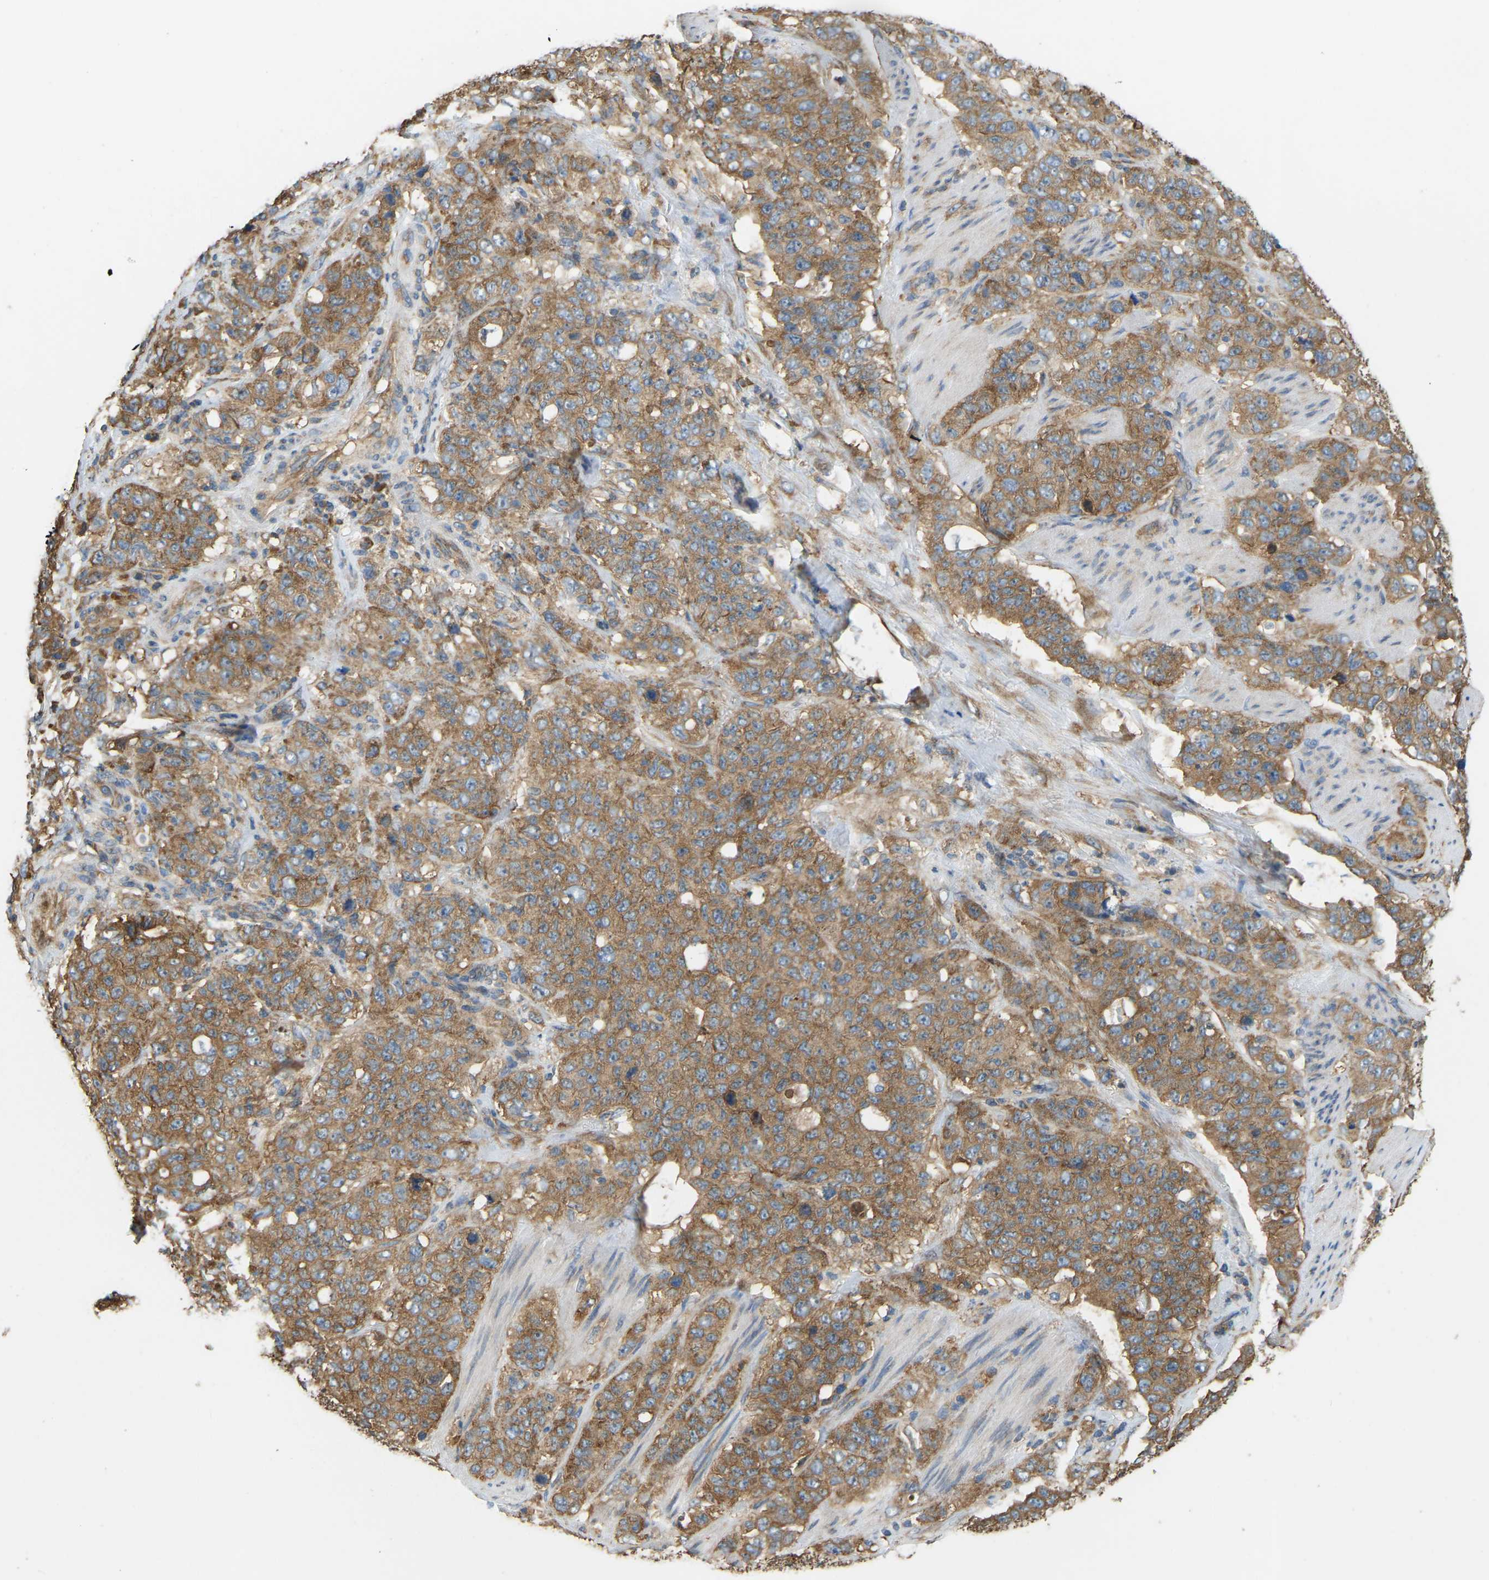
{"staining": {"intensity": "moderate", "quantity": ">75%", "location": "cytoplasmic/membranous"}, "tissue": "stomach cancer", "cell_type": "Tumor cells", "image_type": "cancer", "snomed": [{"axis": "morphology", "description": "Adenocarcinoma, NOS"}, {"axis": "topography", "description": "Stomach"}], "caption": "Moderate cytoplasmic/membranous positivity is appreciated in approximately >75% of tumor cells in stomach adenocarcinoma. The protein is stained brown, and the nuclei are stained in blue (DAB (3,3'-diaminobenzidine) IHC with brightfield microscopy, high magnification).", "gene": "RPS6KB2", "patient": {"sex": "male", "age": 48}}